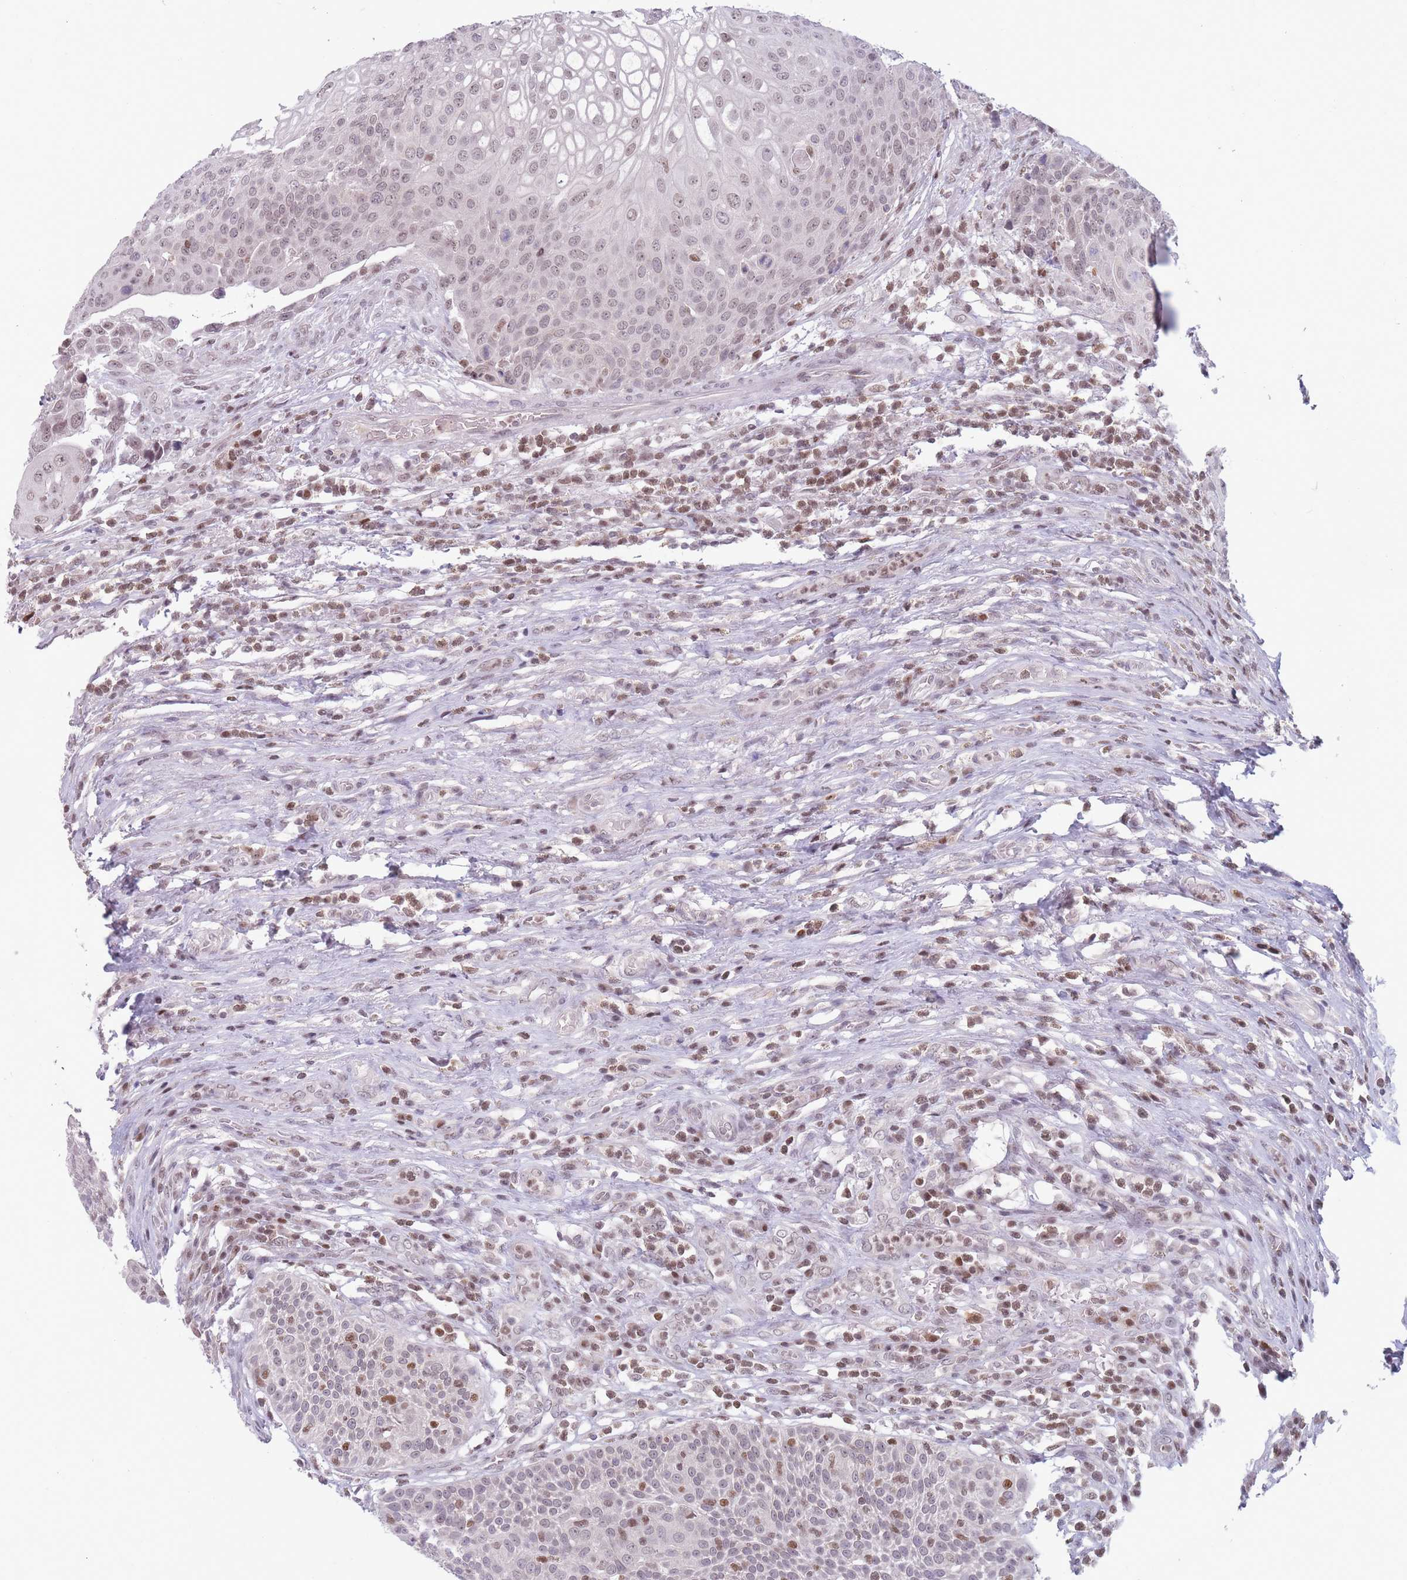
{"staining": {"intensity": "weak", "quantity": "25%-75%", "location": "nuclear"}, "tissue": "urothelial cancer", "cell_type": "Tumor cells", "image_type": "cancer", "snomed": [{"axis": "morphology", "description": "Urothelial carcinoma, High grade"}, {"axis": "topography", "description": "Urinary bladder"}], "caption": "High-grade urothelial carcinoma was stained to show a protein in brown. There is low levels of weak nuclear expression in about 25%-75% of tumor cells. The staining is performed using DAB brown chromogen to label protein expression. The nuclei are counter-stained blue using hematoxylin.", "gene": "ARID3B", "patient": {"sex": "female", "age": 70}}